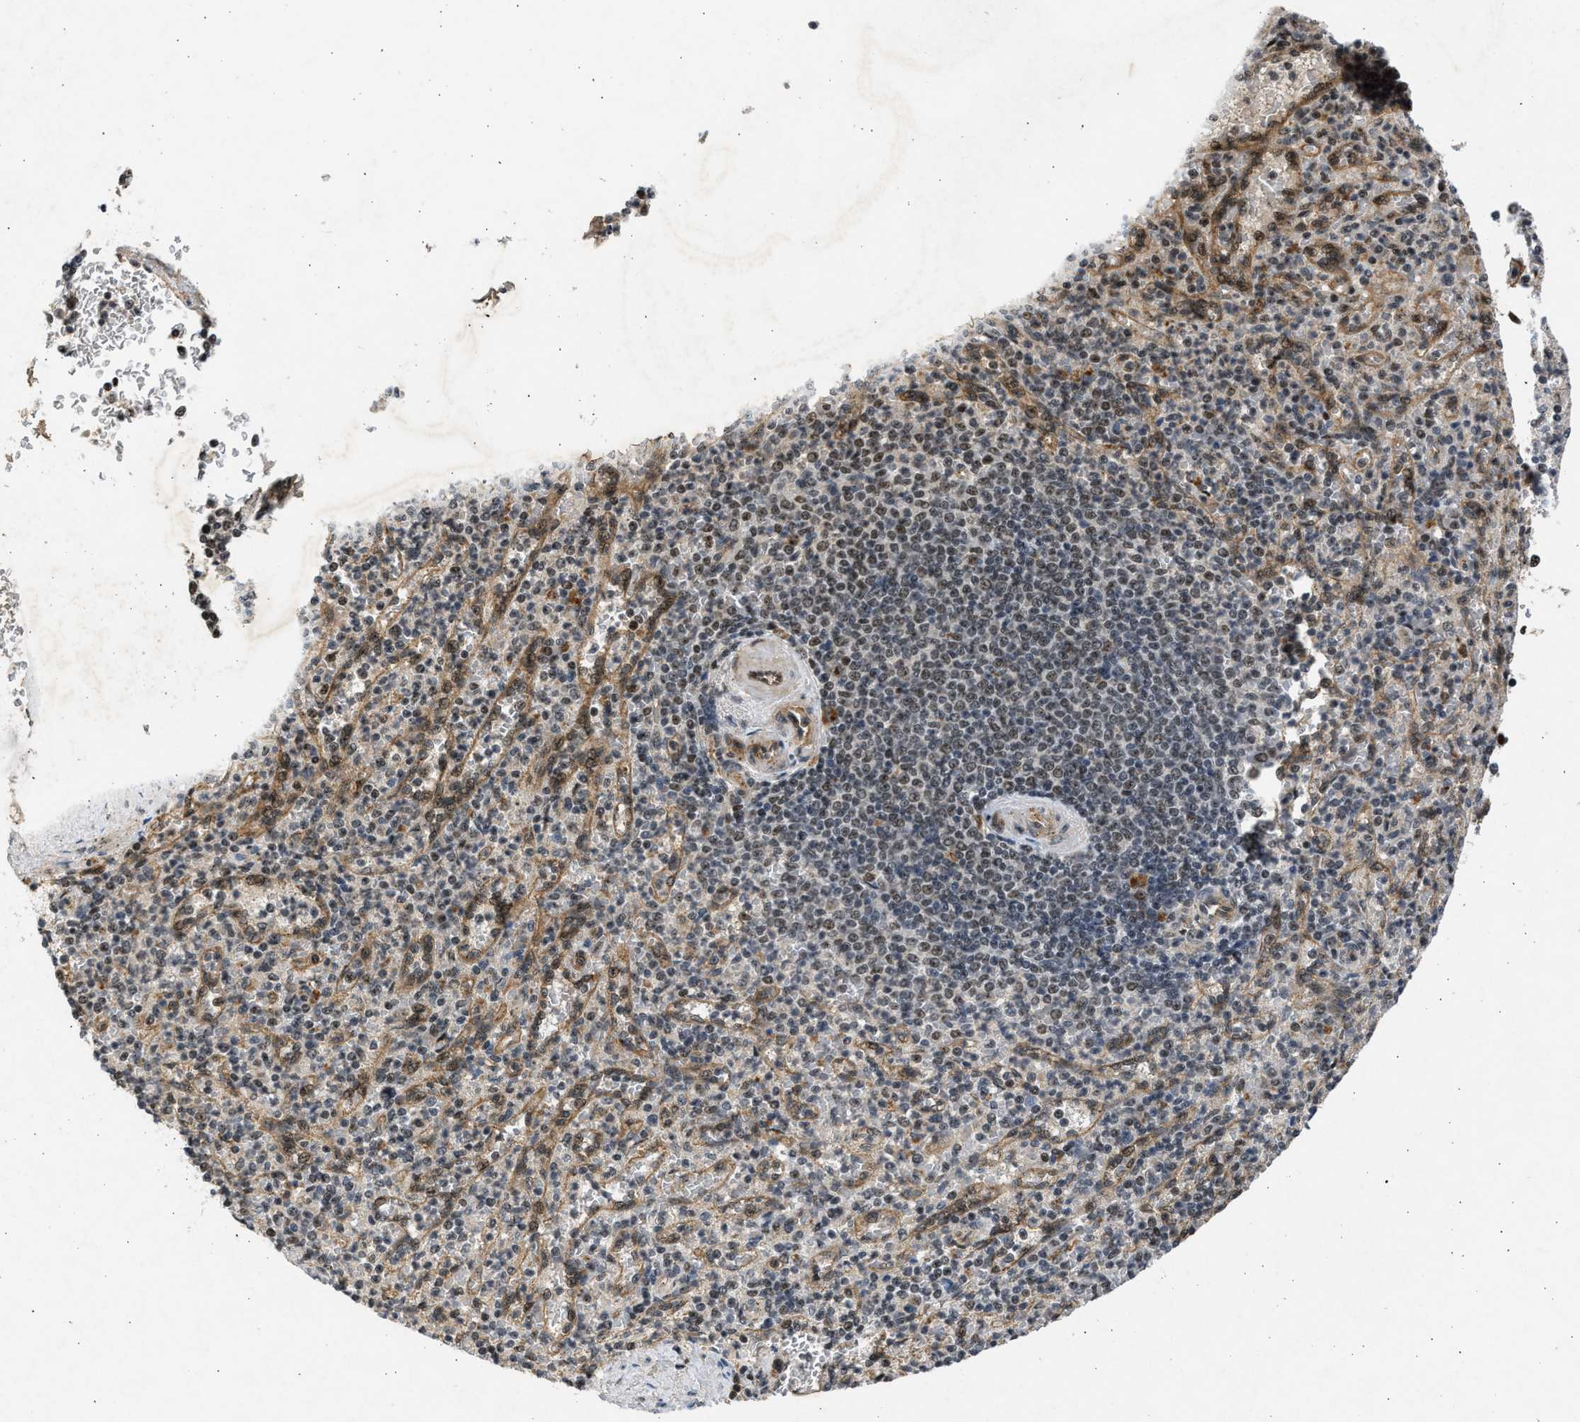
{"staining": {"intensity": "moderate", "quantity": ">75%", "location": "nuclear"}, "tissue": "spleen", "cell_type": "Cells in red pulp", "image_type": "normal", "snomed": [{"axis": "morphology", "description": "Normal tissue, NOS"}, {"axis": "topography", "description": "Spleen"}], "caption": "The histopathology image shows immunohistochemical staining of benign spleen. There is moderate nuclear staining is identified in about >75% of cells in red pulp.", "gene": "TFDP2", "patient": {"sex": "female", "age": 74}}